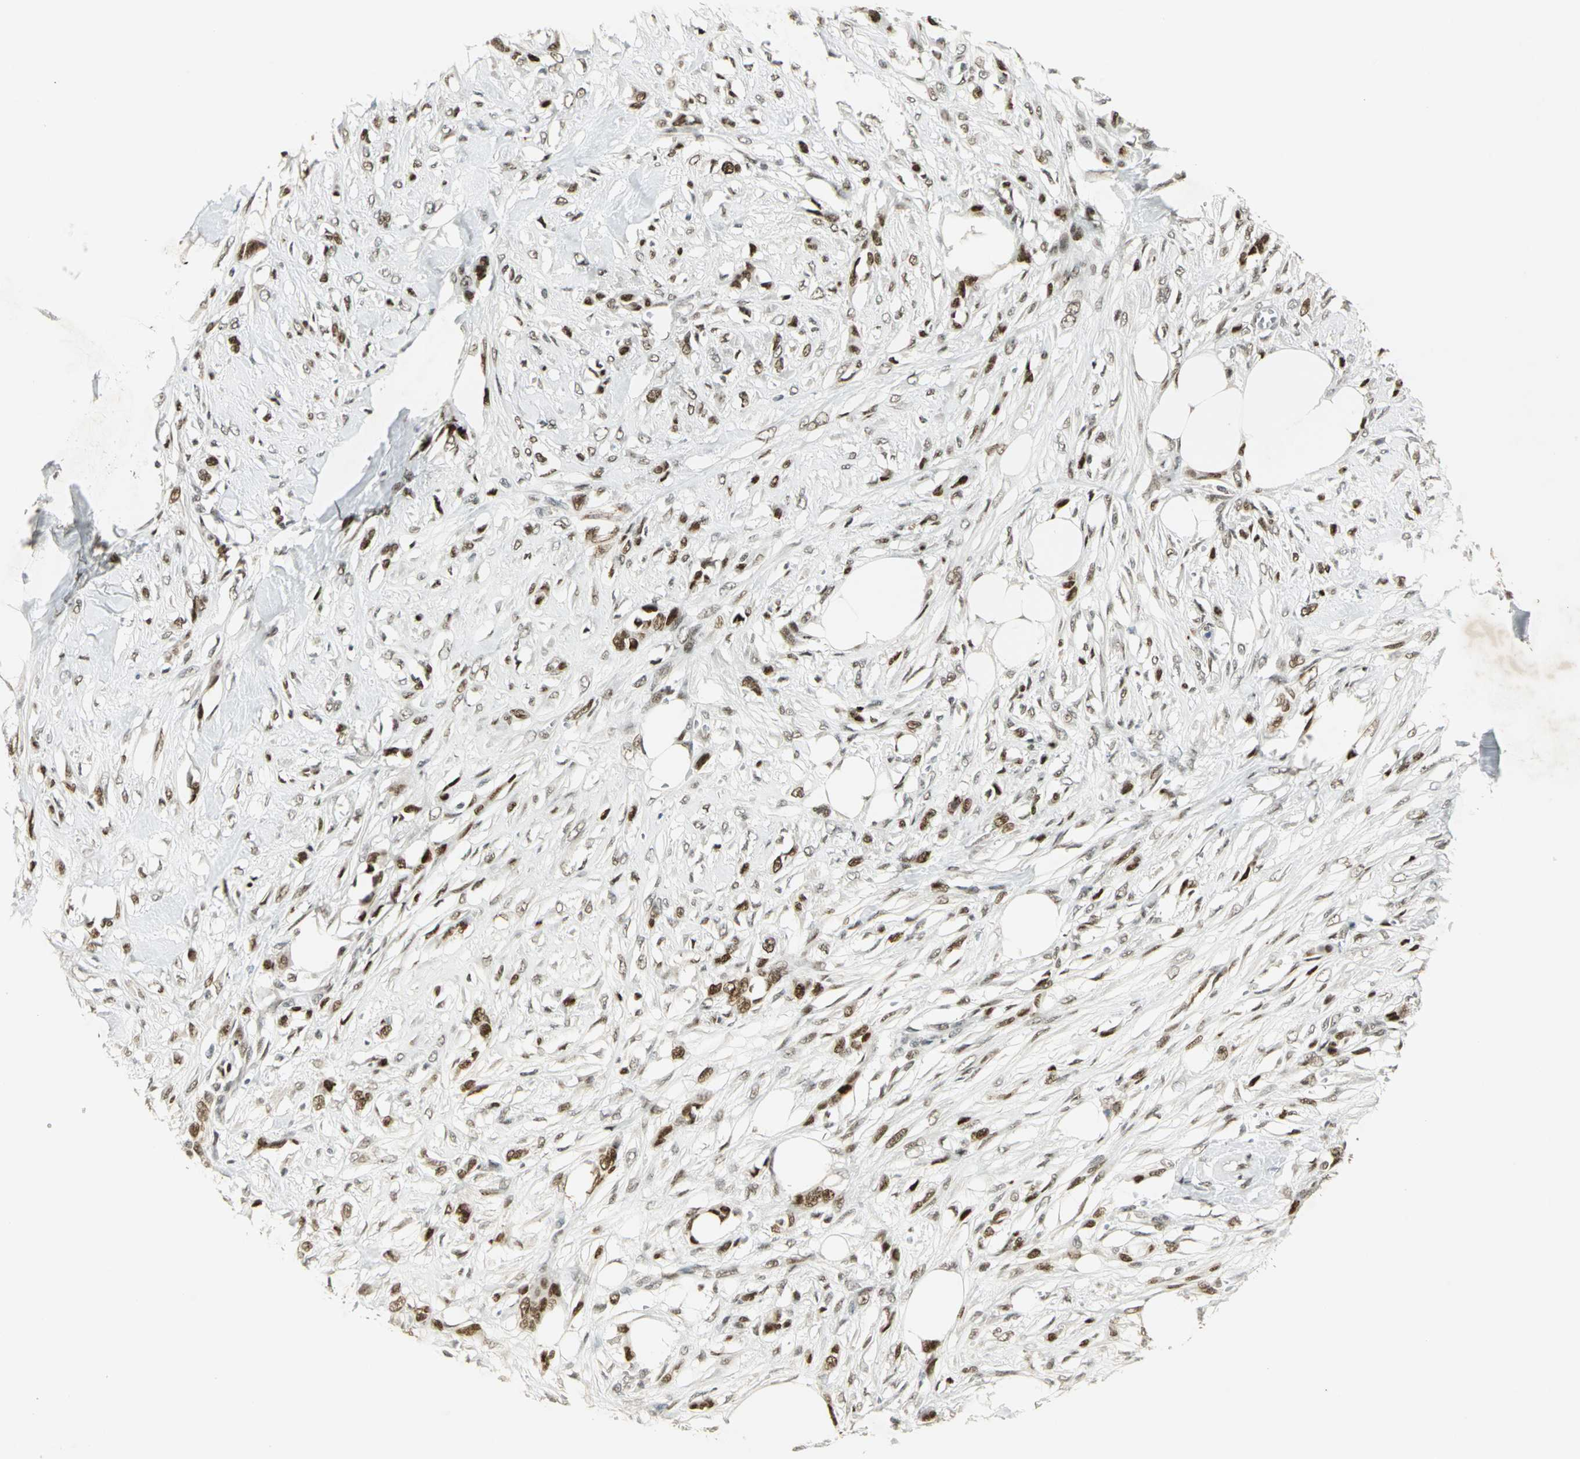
{"staining": {"intensity": "strong", "quantity": ">75%", "location": "nuclear"}, "tissue": "skin cancer", "cell_type": "Tumor cells", "image_type": "cancer", "snomed": [{"axis": "morphology", "description": "Normal tissue, NOS"}, {"axis": "morphology", "description": "Squamous cell carcinoma, NOS"}, {"axis": "topography", "description": "Skin"}], "caption": "Immunohistochemistry micrograph of skin squamous cell carcinoma stained for a protein (brown), which demonstrates high levels of strong nuclear staining in about >75% of tumor cells.", "gene": "AK6", "patient": {"sex": "female", "age": 59}}